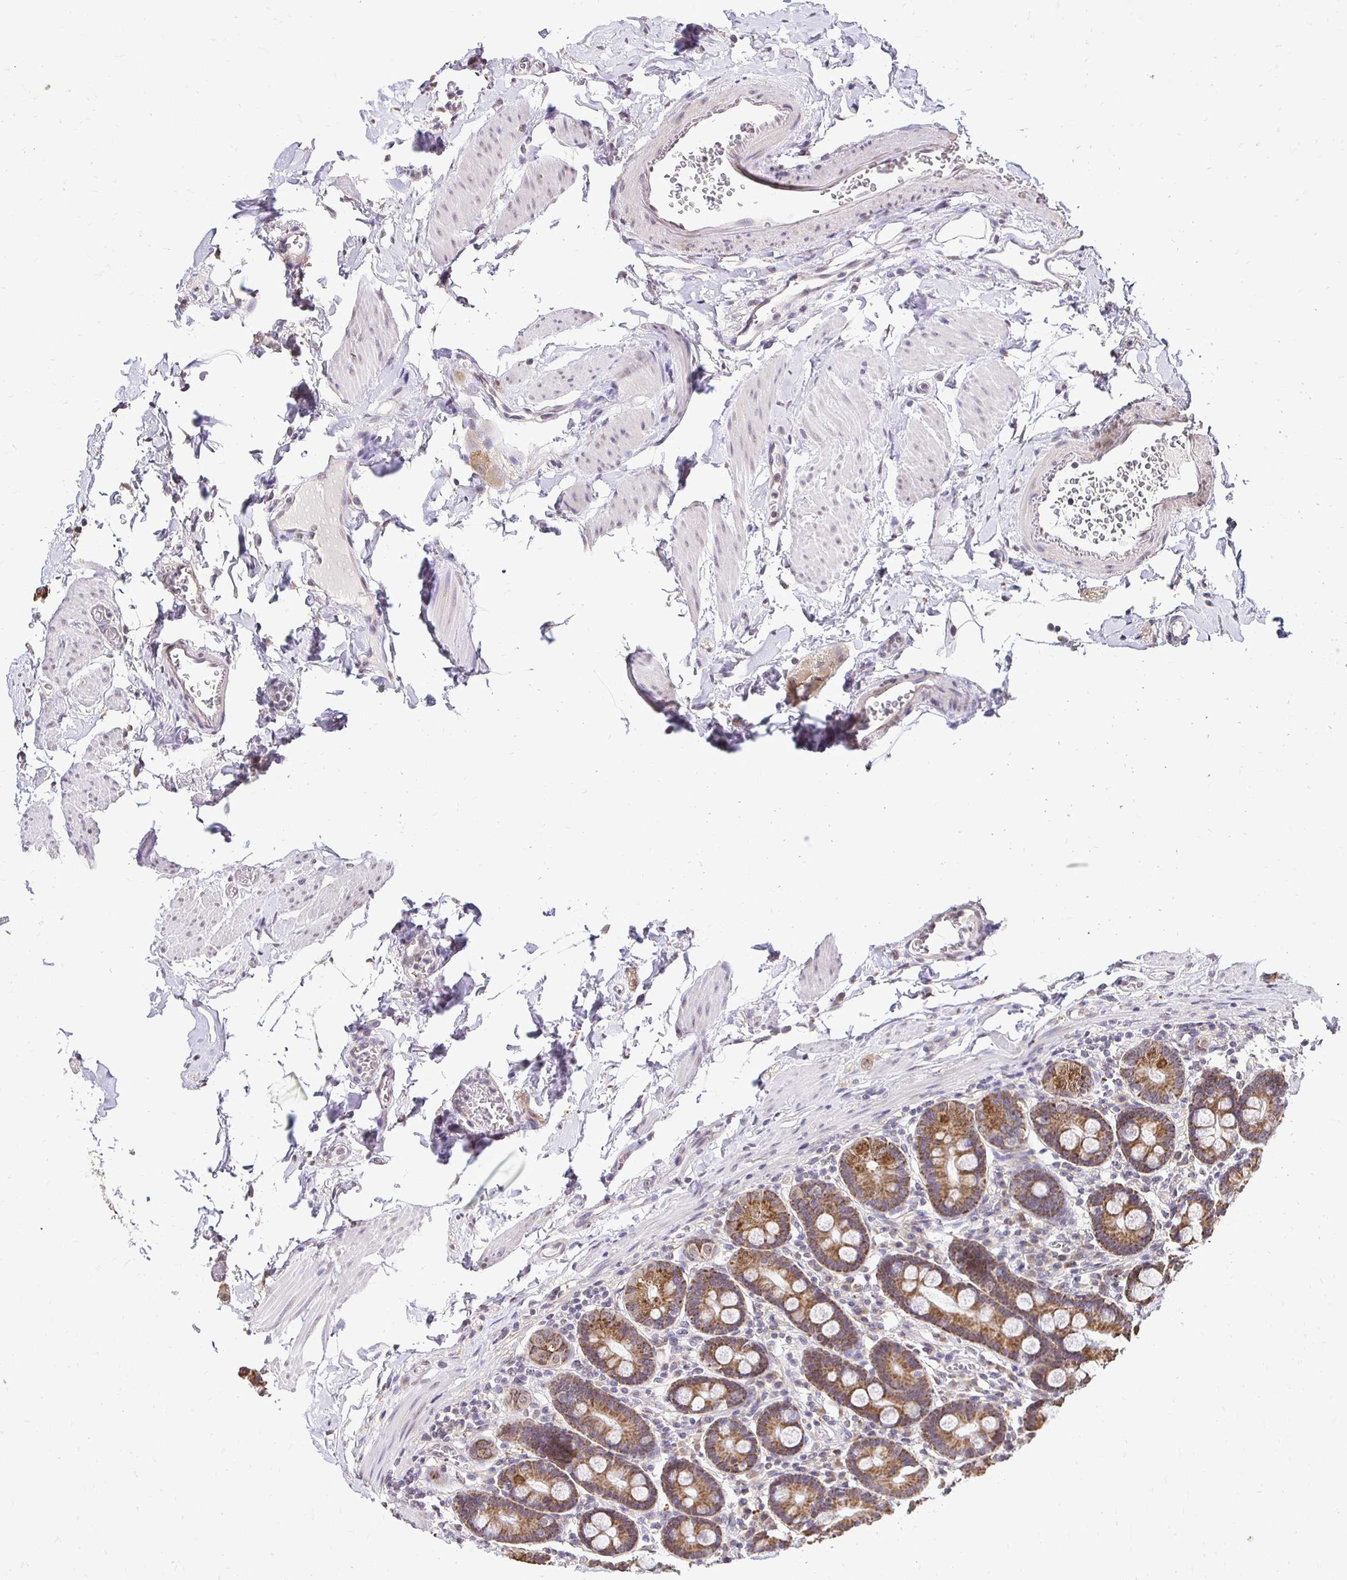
{"staining": {"intensity": "strong", "quantity": ">75%", "location": "cytoplasmic/membranous"}, "tissue": "duodenum", "cell_type": "Glandular cells", "image_type": "normal", "snomed": [{"axis": "morphology", "description": "Normal tissue, NOS"}, {"axis": "topography", "description": "Pancreas"}, {"axis": "topography", "description": "Duodenum"}], "caption": "Protein expression analysis of unremarkable duodenum reveals strong cytoplasmic/membranous positivity in approximately >75% of glandular cells. Using DAB (brown) and hematoxylin (blue) stains, captured at high magnification using brightfield microscopy.", "gene": "RHEBL1", "patient": {"sex": "male", "age": 59}}